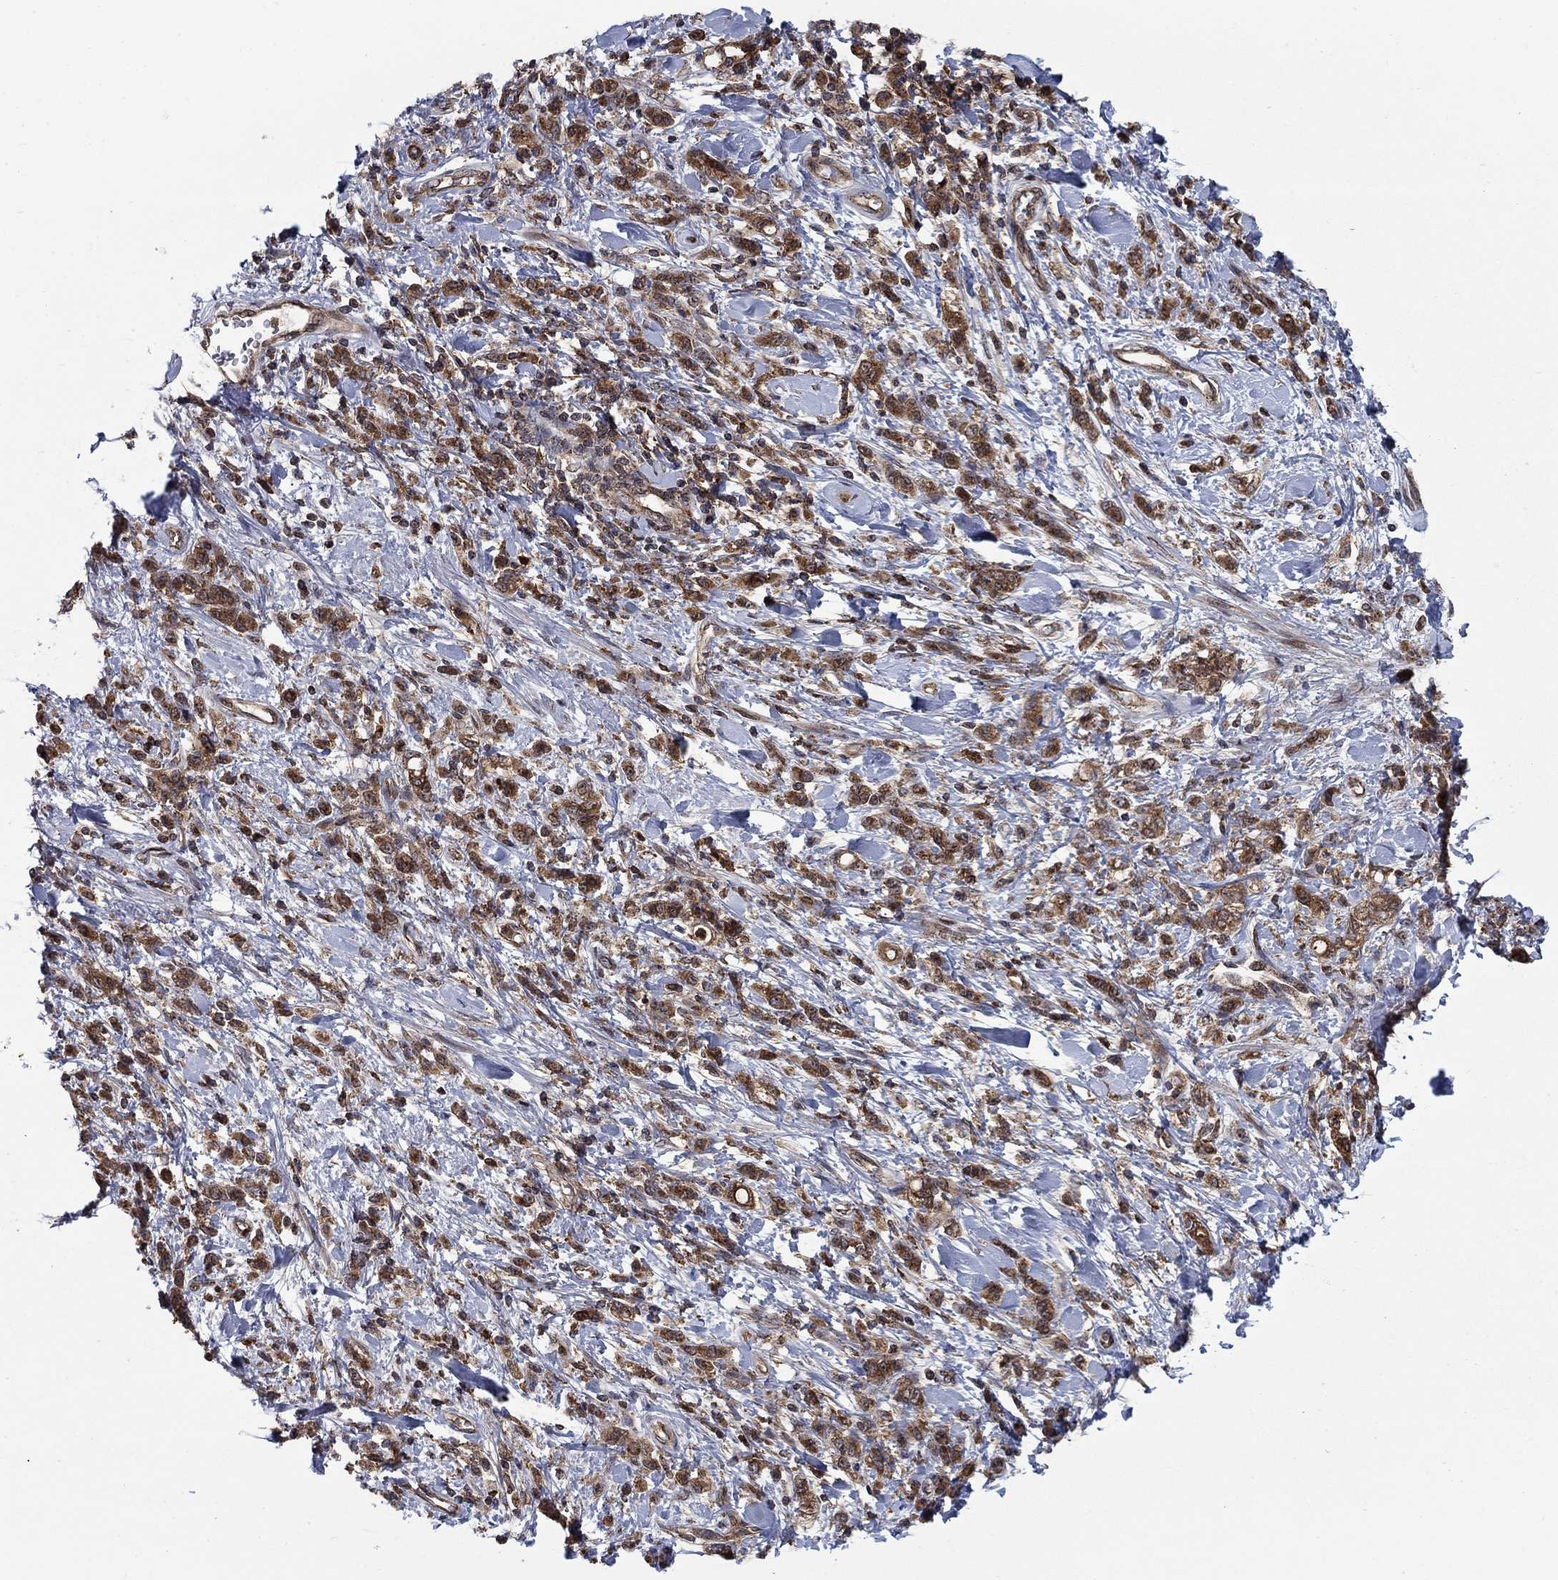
{"staining": {"intensity": "strong", "quantity": ">75%", "location": "cytoplasmic/membranous"}, "tissue": "stomach cancer", "cell_type": "Tumor cells", "image_type": "cancer", "snomed": [{"axis": "morphology", "description": "Adenocarcinoma, NOS"}, {"axis": "topography", "description": "Stomach"}], "caption": "IHC photomicrograph of neoplastic tissue: human adenocarcinoma (stomach) stained using IHC reveals high levels of strong protein expression localized specifically in the cytoplasmic/membranous of tumor cells, appearing as a cytoplasmic/membranous brown color.", "gene": "IFI35", "patient": {"sex": "male", "age": 77}}